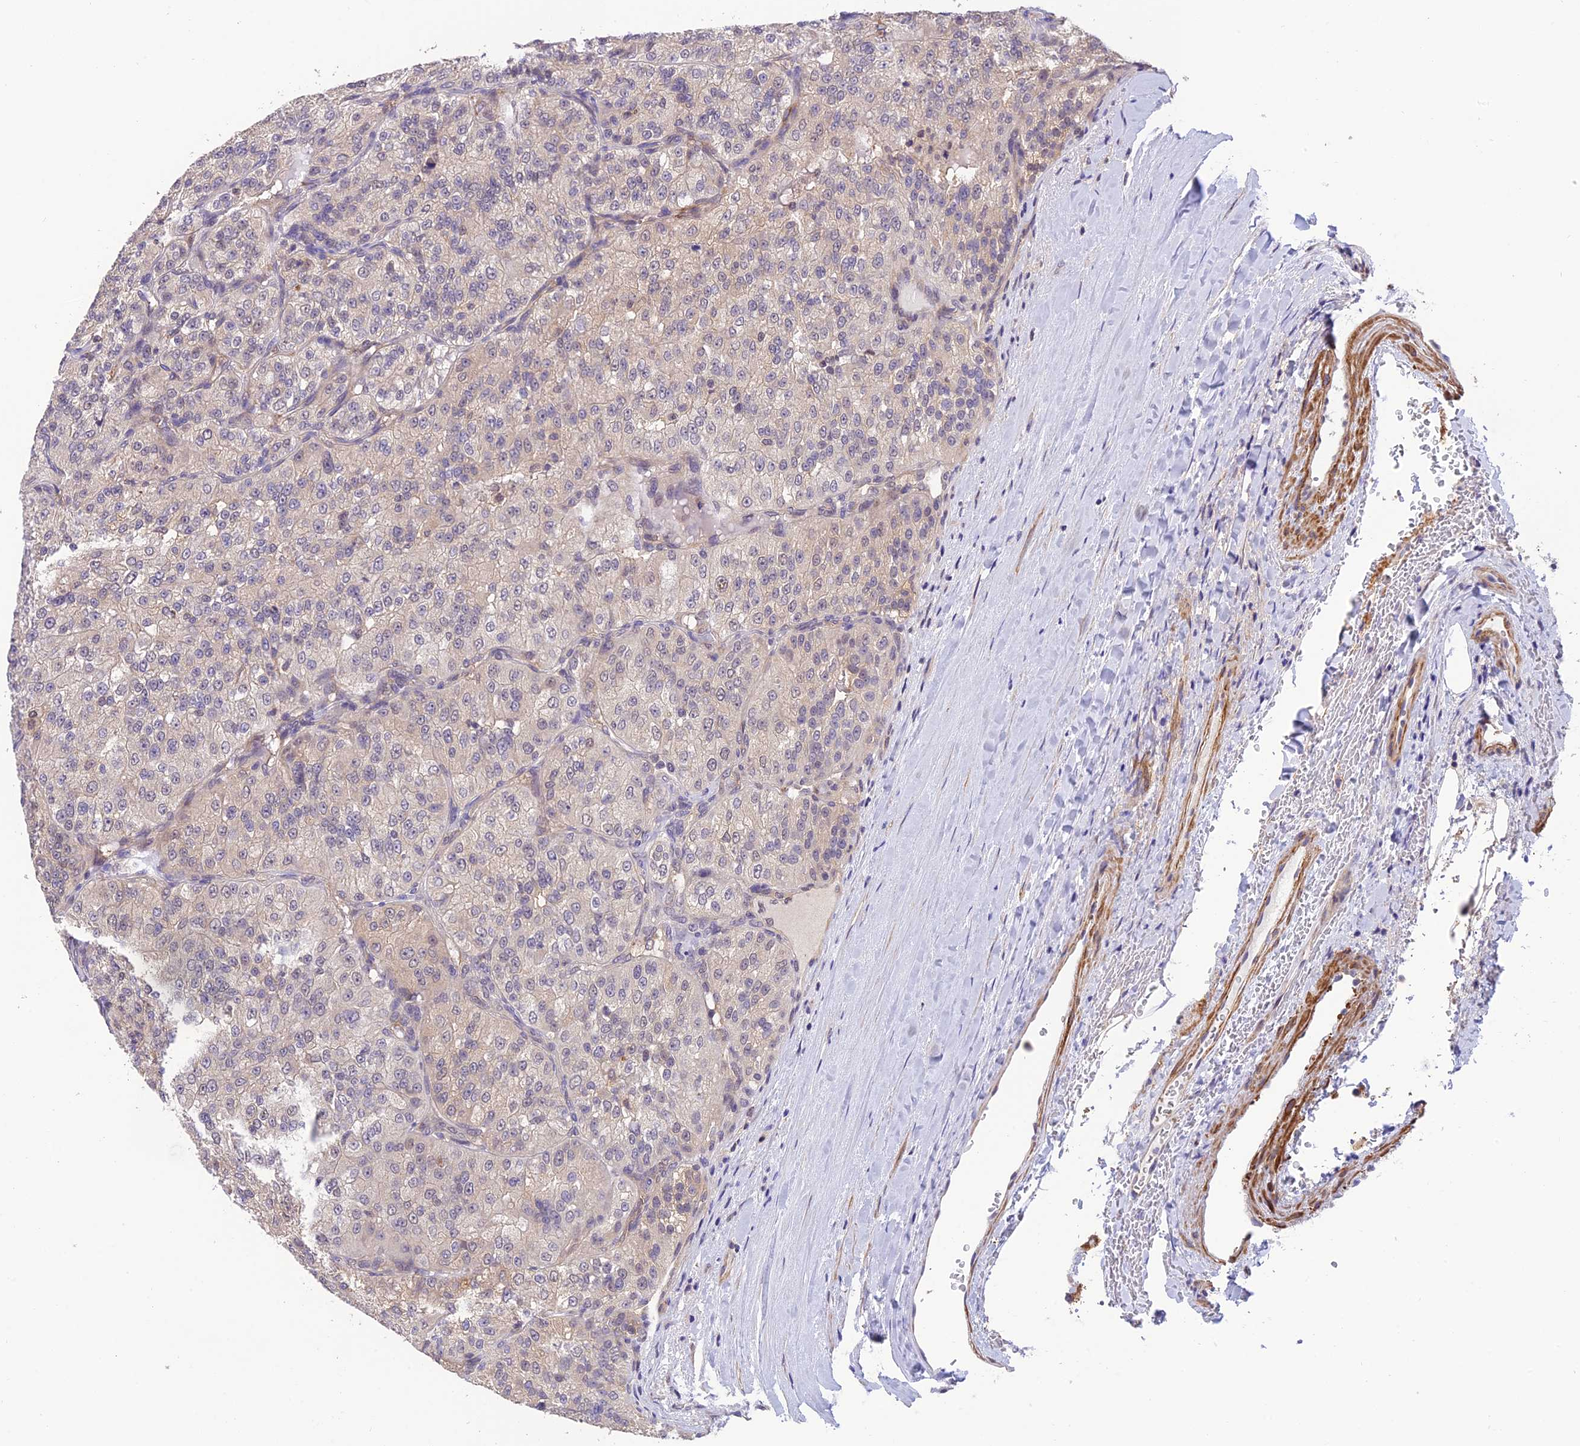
{"staining": {"intensity": "negative", "quantity": "none", "location": "none"}, "tissue": "renal cancer", "cell_type": "Tumor cells", "image_type": "cancer", "snomed": [{"axis": "morphology", "description": "Adenocarcinoma, NOS"}, {"axis": "topography", "description": "Kidney"}], "caption": "Immunohistochemical staining of renal cancer (adenocarcinoma) displays no significant expression in tumor cells.", "gene": "PSMB3", "patient": {"sex": "female", "age": 63}}